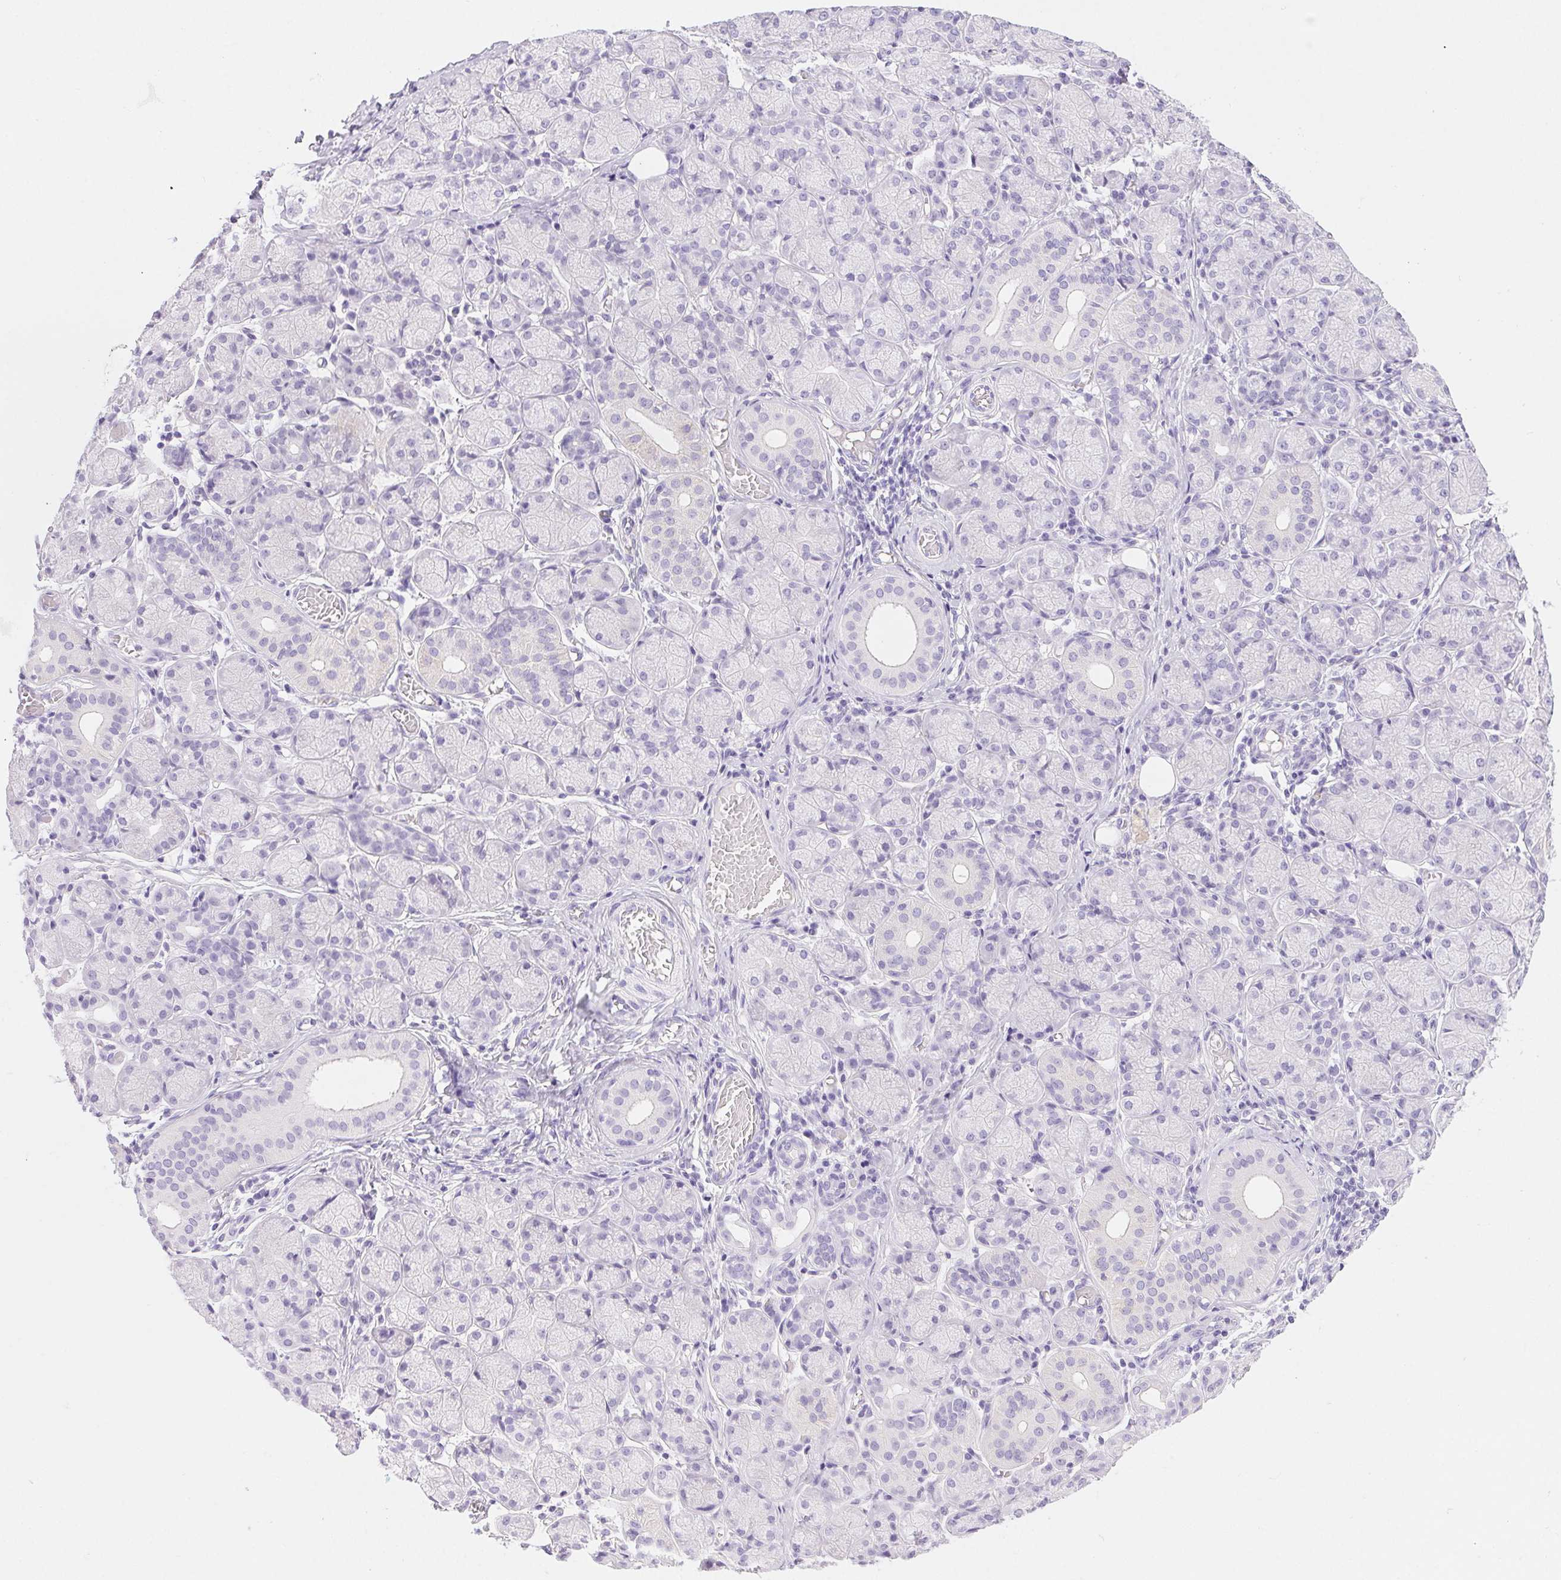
{"staining": {"intensity": "negative", "quantity": "none", "location": "none"}, "tissue": "salivary gland", "cell_type": "Glandular cells", "image_type": "normal", "snomed": [{"axis": "morphology", "description": "Normal tissue, NOS"}, {"axis": "topography", "description": "Salivary gland"}, {"axis": "topography", "description": "Peripheral nerve tissue"}], "caption": "This is a photomicrograph of immunohistochemistry staining of unremarkable salivary gland, which shows no expression in glandular cells. The staining is performed using DAB (3,3'-diaminobenzidine) brown chromogen with nuclei counter-stained in using hematoxylin.", "gene": "CLDN16", "patient": {"sex": "female", "age": 24}}